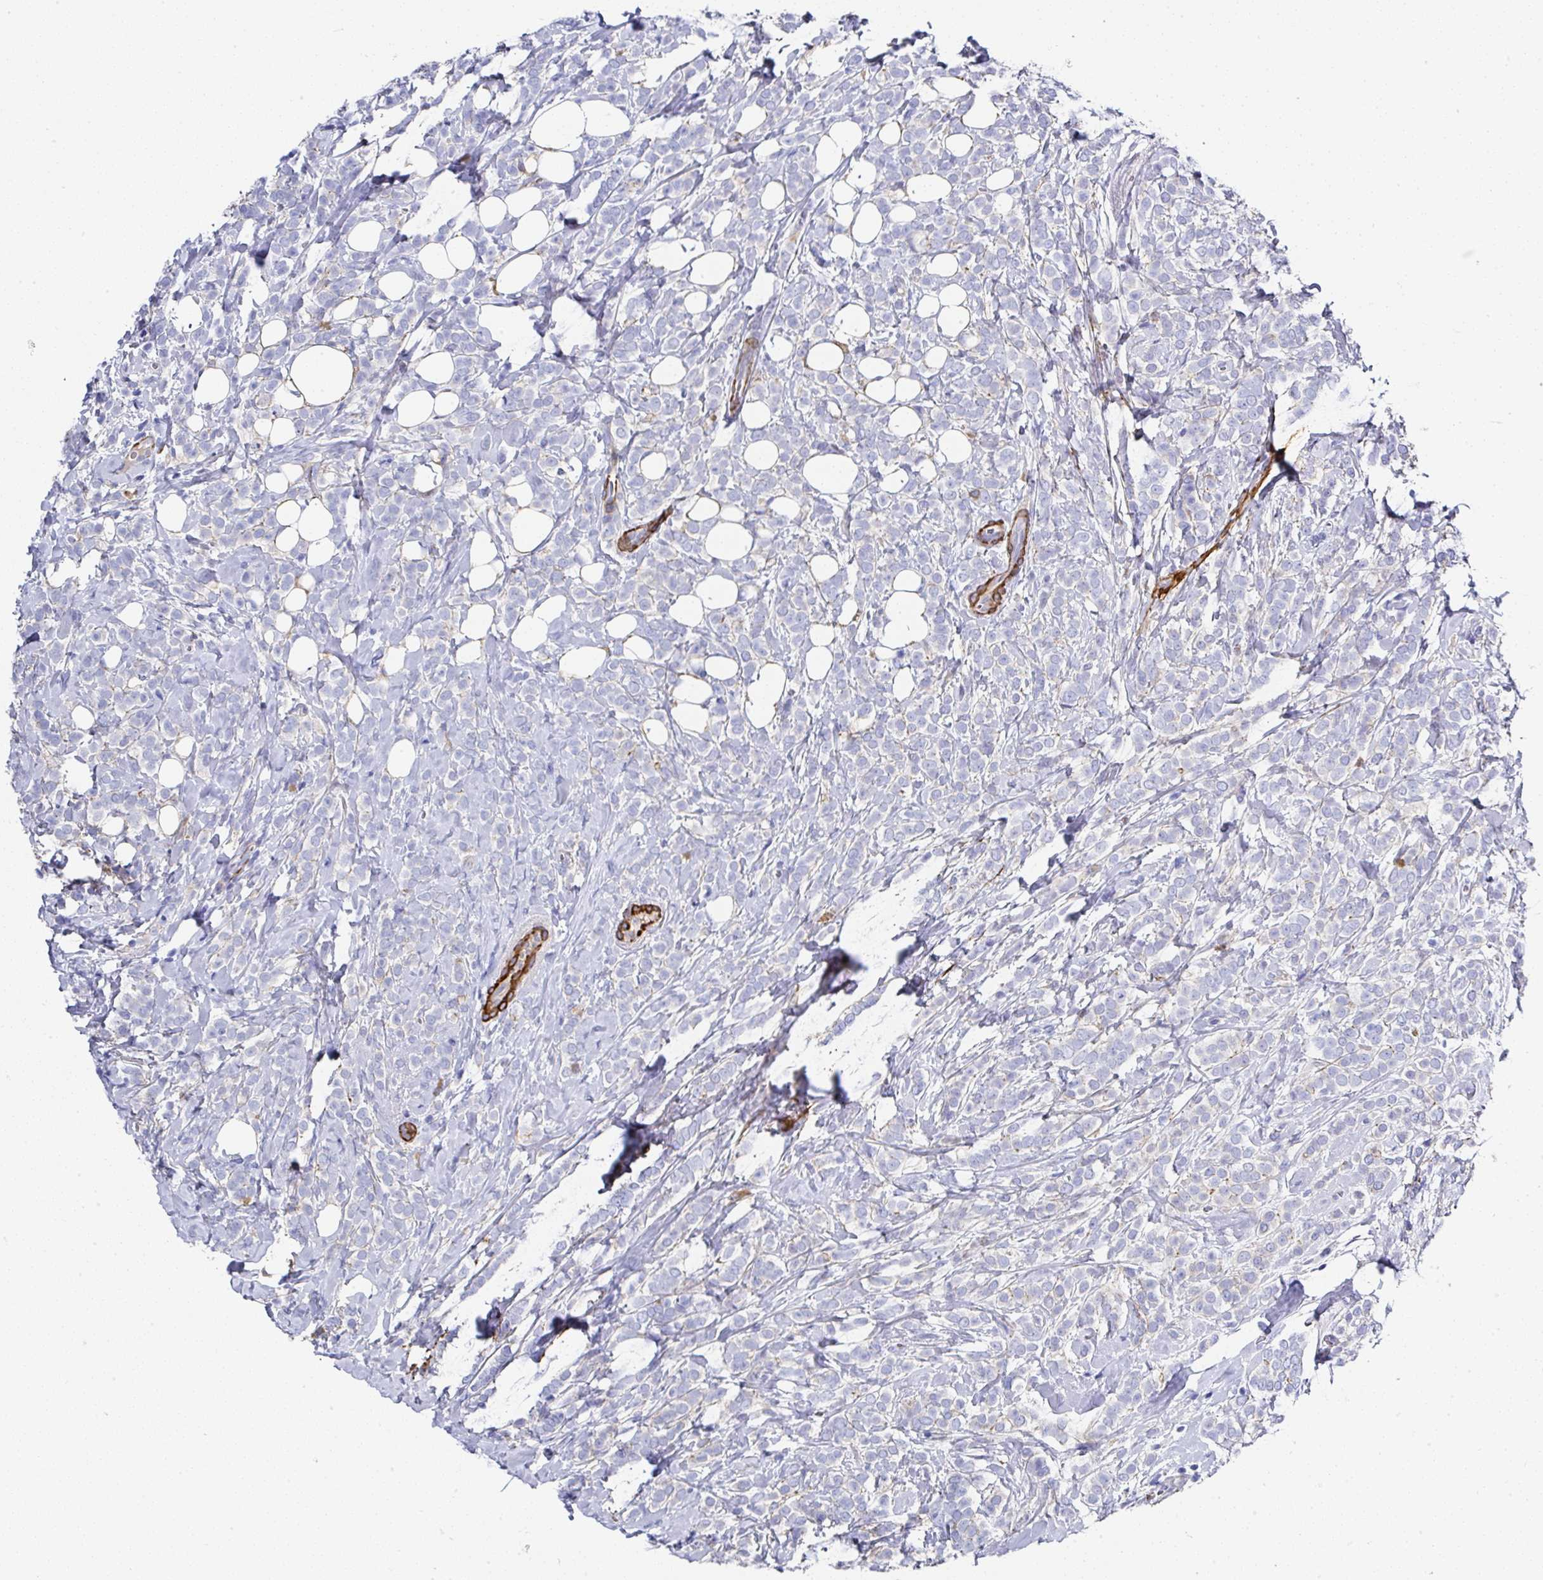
{"staining": {"intensity": "negative", "quantity": "none", "location": "none"}, "tissue": "breast cancer", "cell_type": "Tumor cells", "image_type": "cancer", "snomed": [{"axis": "morphology", "description": "Lobular carcinoma"}, {"axis": "topography", "description": "Breast"}], "caption": "Breast cancer (lobular carcinoma) was stained to show a protein in brown. There is no significant positivity in tumor cells. Nuclei are stained in blue.", "gene": "PPFIA4", "patient": {"sex": "female", "age": 49}}